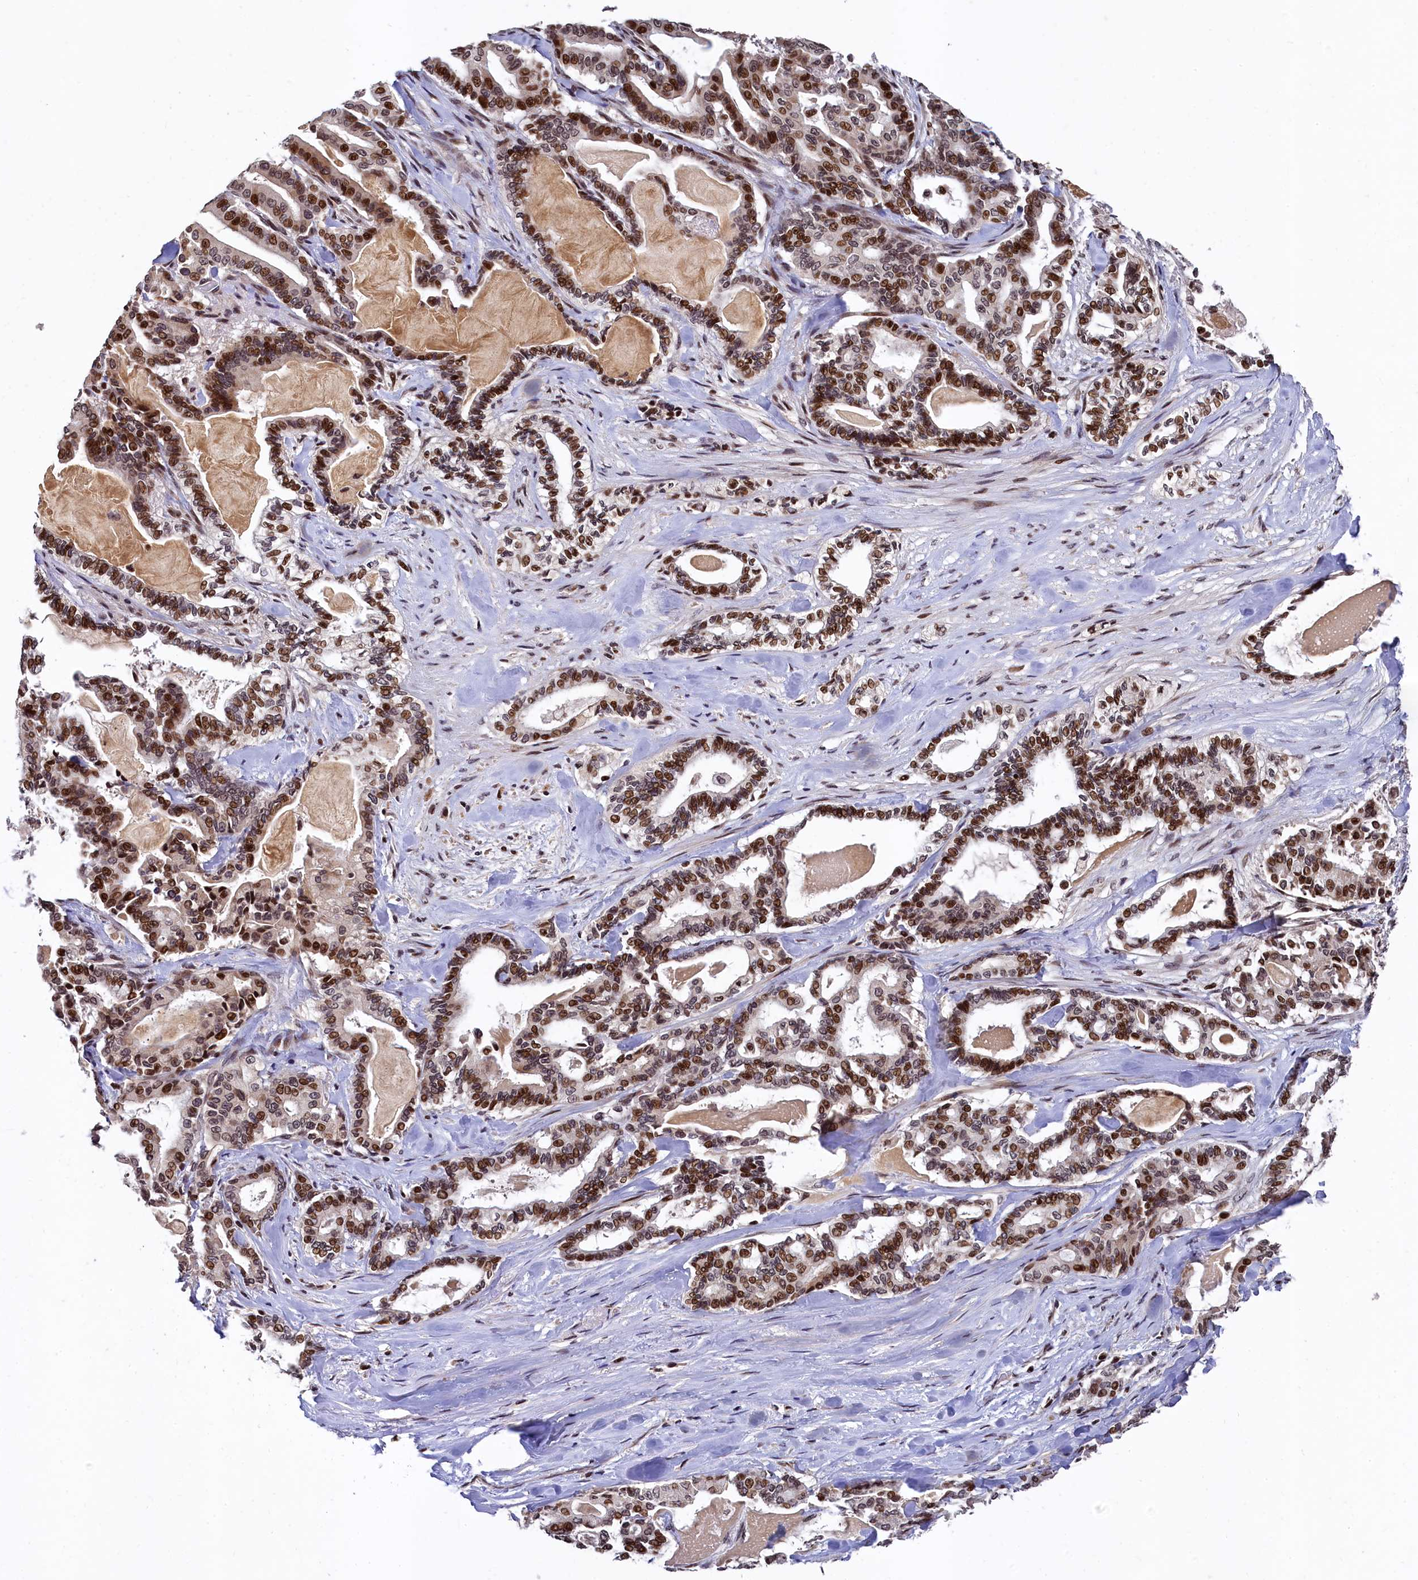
{"staining": {"intensity": "moderate", "quantity": ">75%", "location": "nuclear"}, "tissue": "pancreatic cancer", "cell_type": "Tumor cells", "image_type": "cancer", "snomed": [{"axis": "morphology", "description": "Adenocarcinoma, NOS"}, {"axis": "topography", "description": "Pancreas"}], "caption": "Immunohistochemistry of human pancreatic cancer exhibits medium levels of moderate nuclear expression in approximately >75% of tumor cells. The staining is performed using DAB brown chromogen to label protein expression. The nuclei are counter-stained blue using hematoxylin.", "gene": "FAM217B", "patient": {"sex": "male", "age": 63}}